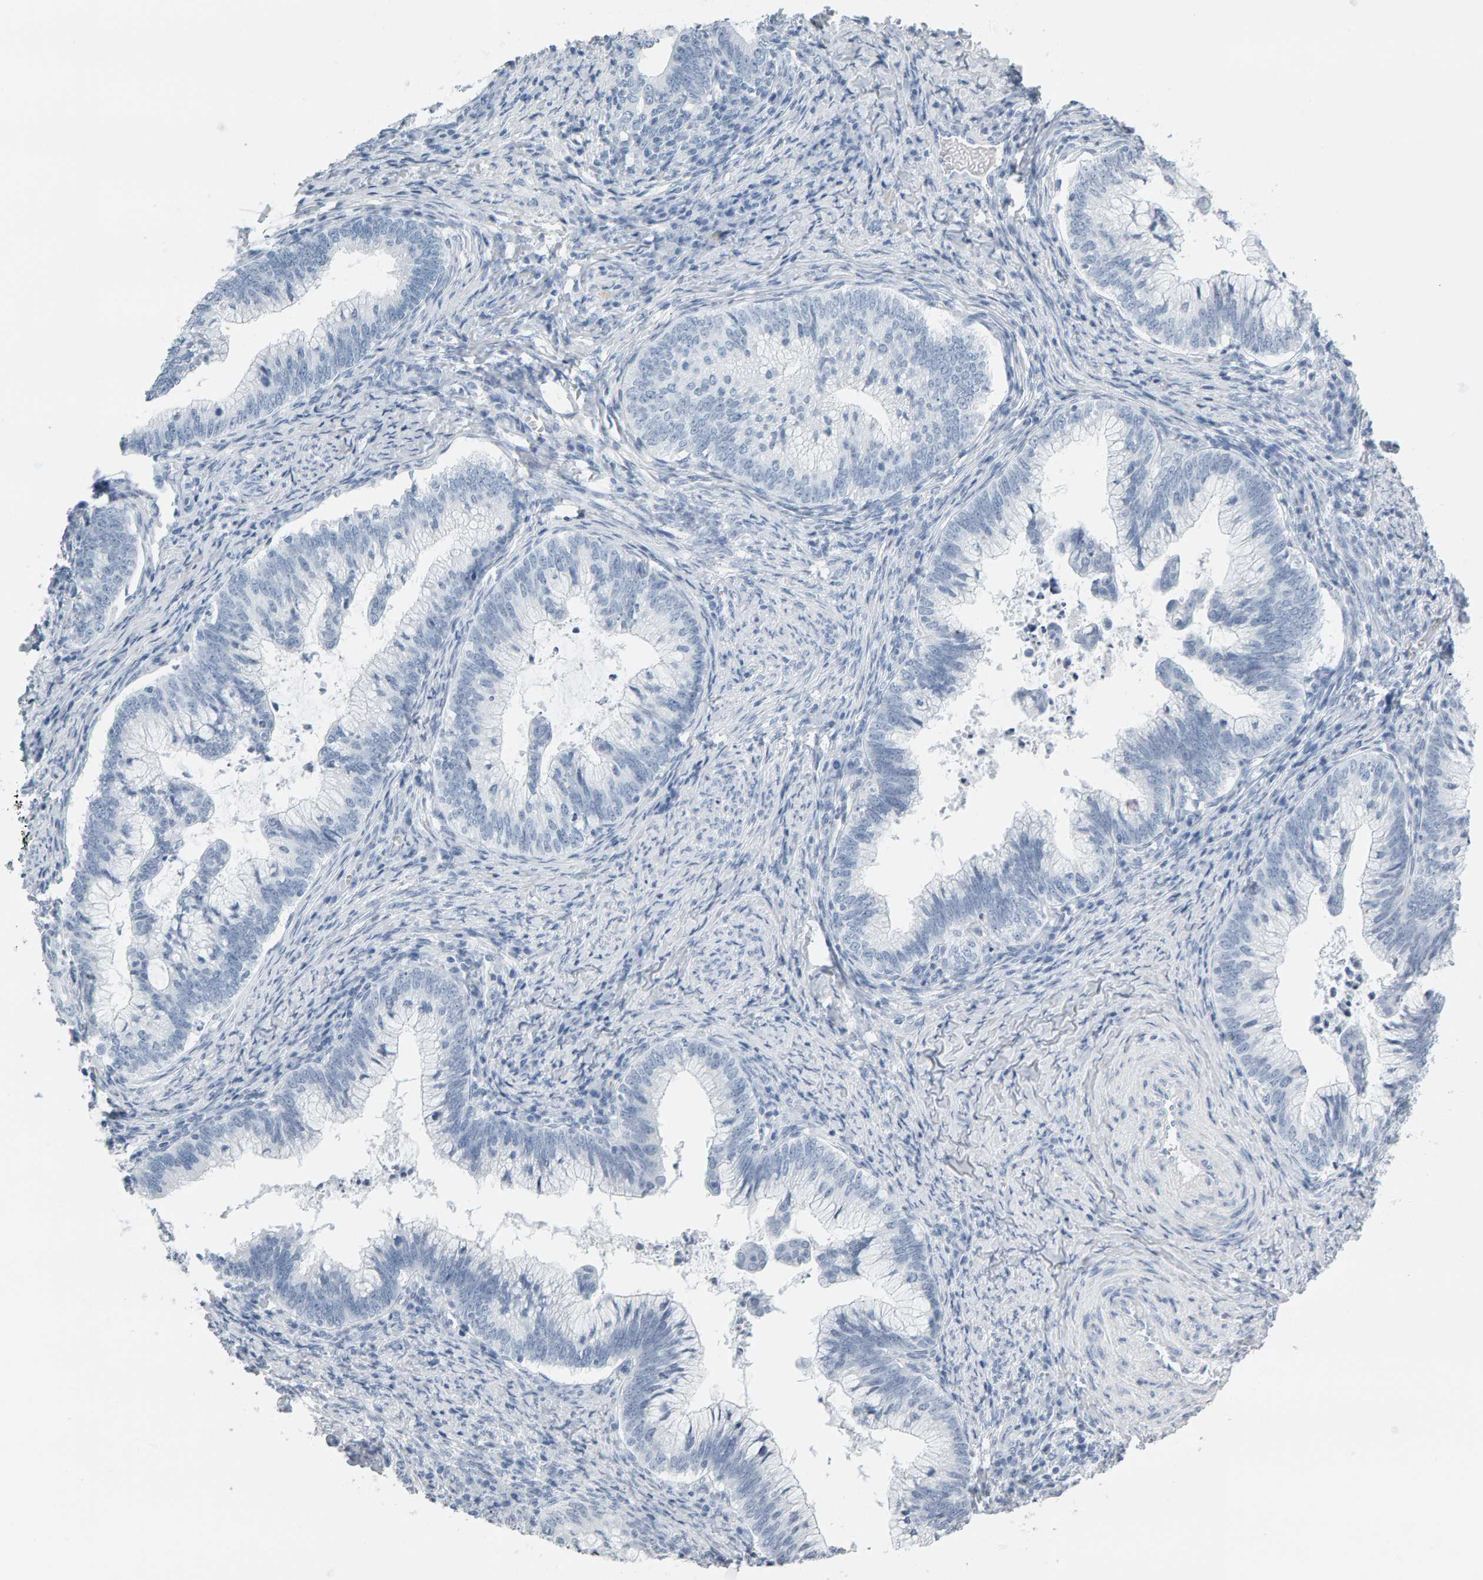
{"staining": {"intensity": "negative", "quantity": "none", "location": "none"}, "tissue": "cervical cancer", "cell_type": "Tumor cells", "image_type": "cancer", "snomed": [{"axis": "morphology", "description": "Adenocarcinoma, NOS"}, {"axis": "topography", "description": "Cervix"}], "caption": "Image shows no significant protein staining in tumor cells of adenocarcinoma (cervical). Brightfield microscopy of immunohistochemistry (IHC) stained with DAB (brown) and hematoxylin (blue), captured at high magnification.", "gene": "SPACA3", "patient": {"sex": "female", "age": 36}}